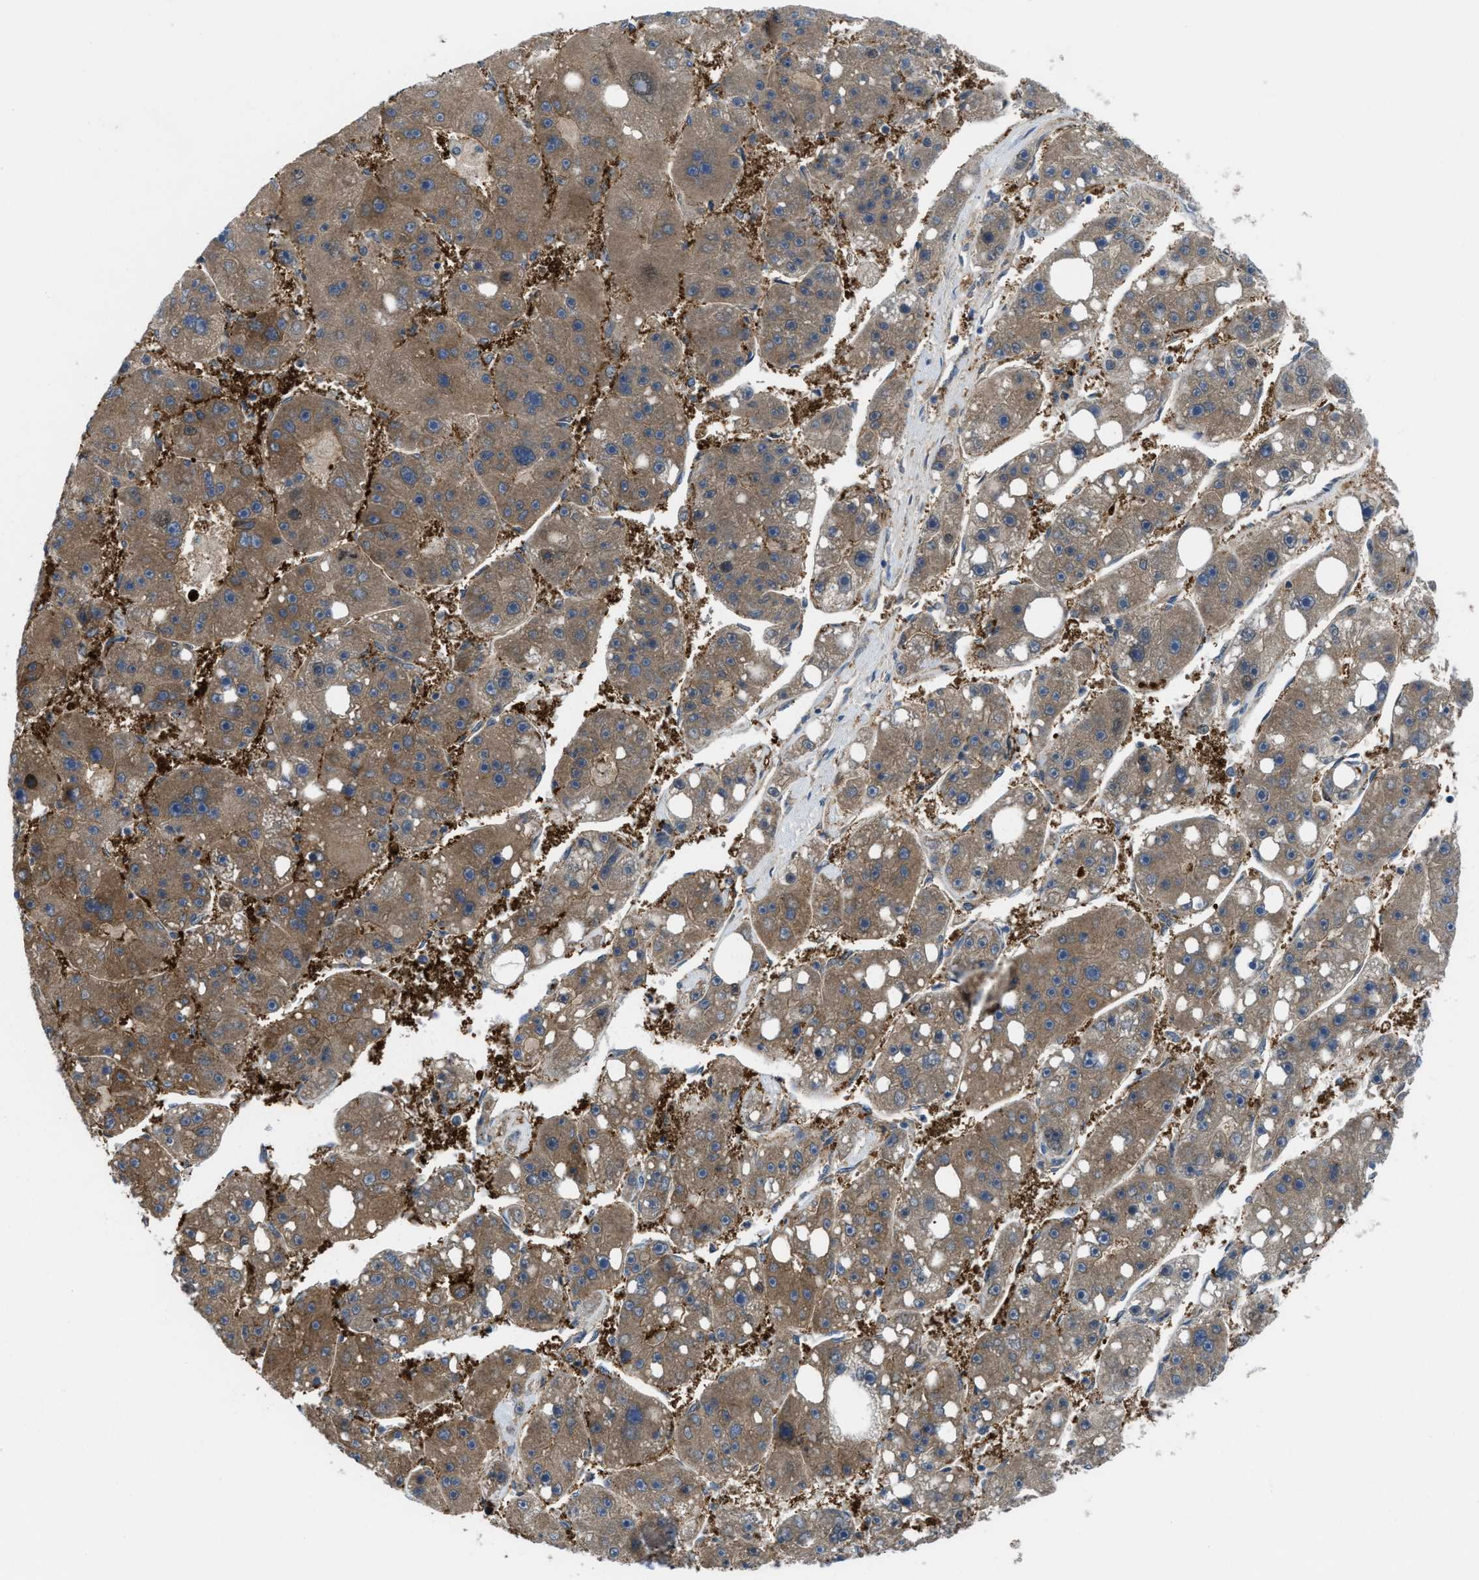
{"staining": {"intensity": "moderate", "quantity": ">75%", "location": "cytoplasmic/membranous"}, "tissue": "liver cancer", "cell_type": "Tumor cells", "image_type": "cancer", "snomed": [{"axis": "morphology", "description": "Carcinoma, Hepatocellular, NOS"}, {"axis": "topography", "description": "Liver"}], "caption": "Immunohistochemistry (IHC) of liver cancer (hepatocellular carcinoma) reveals medium levels of moderate cytoplasmic/membranous staining in approximately >75% of tumor cells. Nuclei are stained in blue.", "gene": "BAZ2B", "patient": {"sex": "female", "age": 61}}